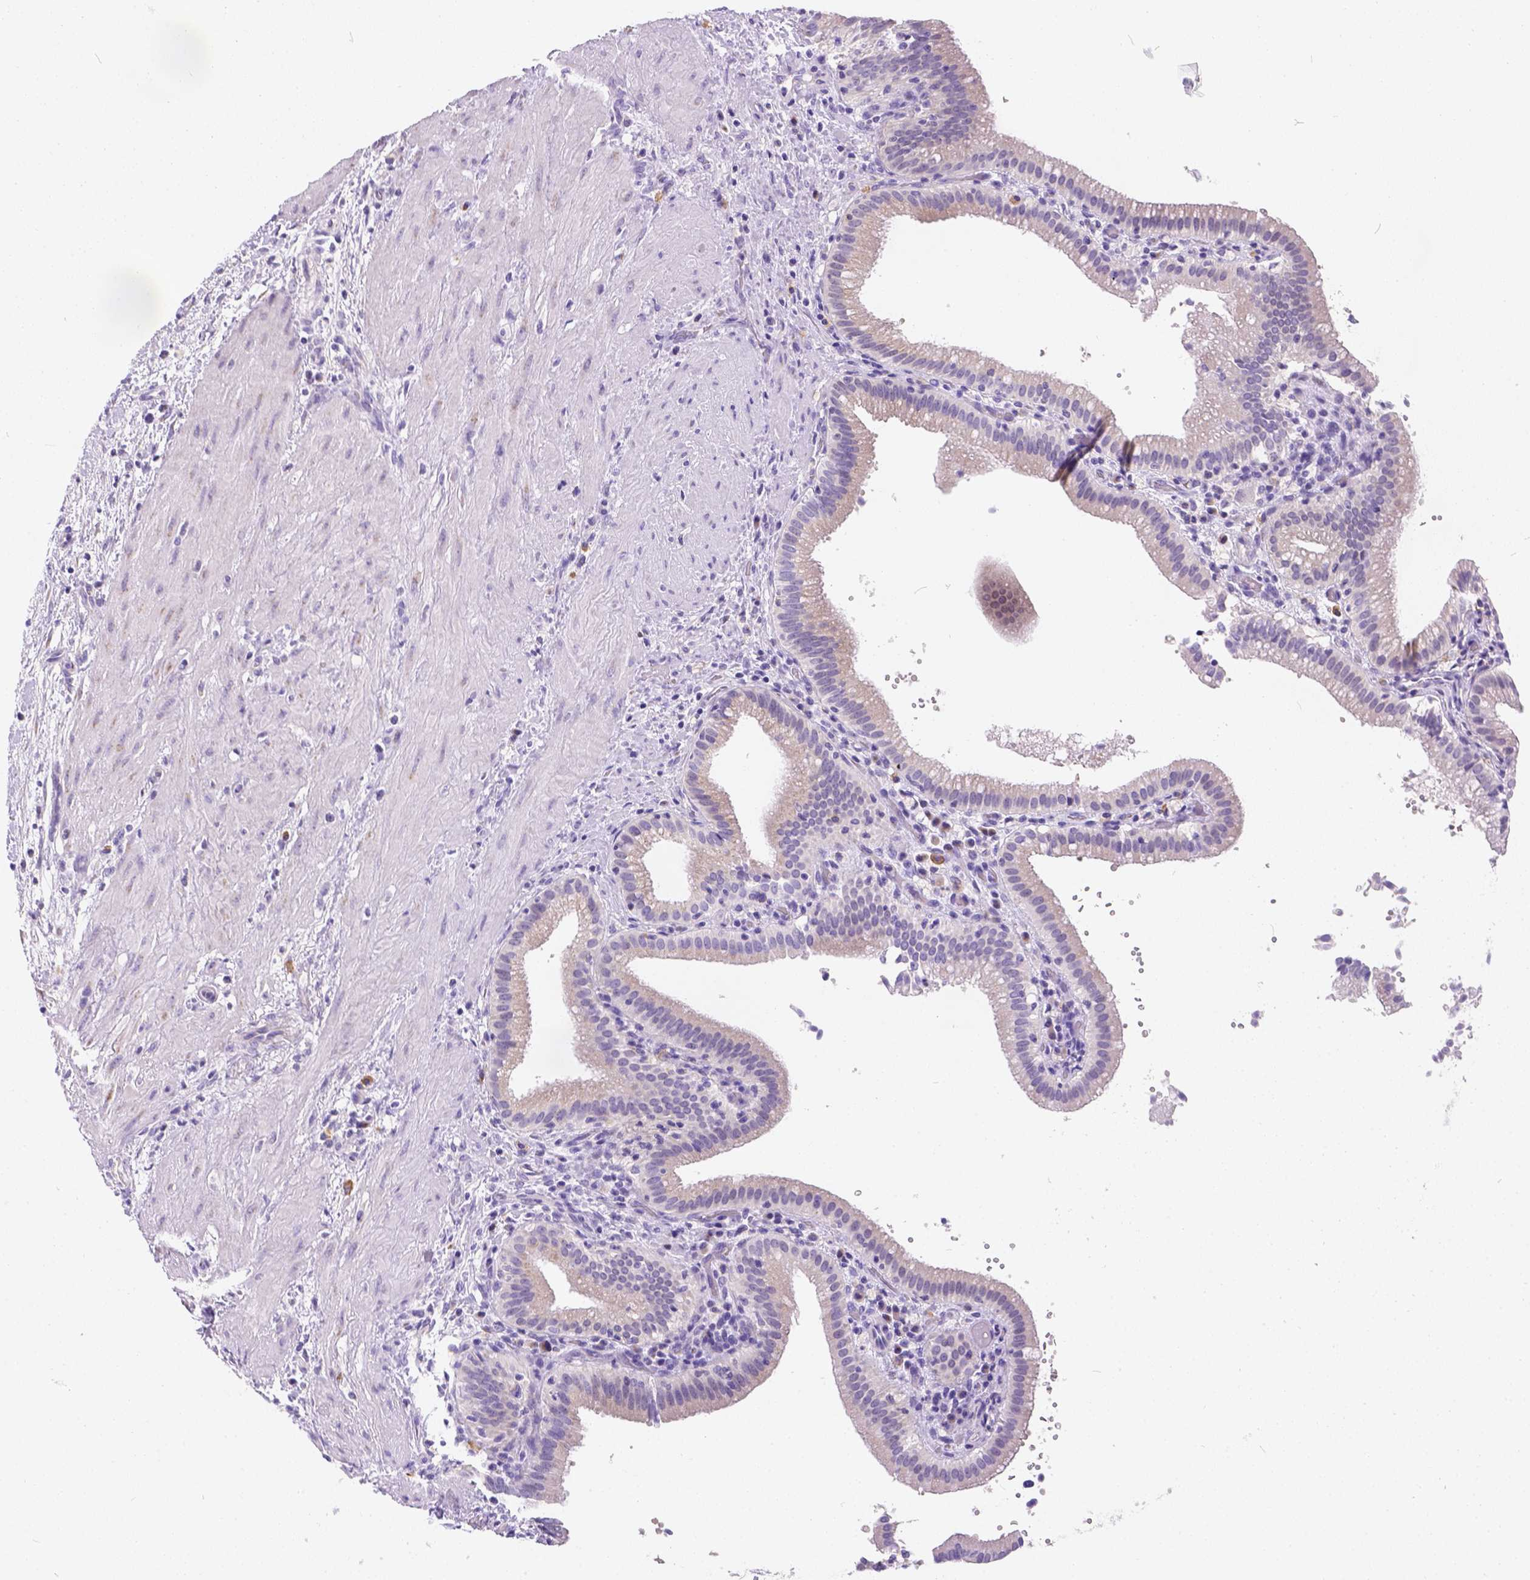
{"staining": {"intensity": "negative", "quantity": "none", "location": "none"}, "tissue": "gallbladder", "cell_type": "Glandular cells", "image_type": "normal", "snomed": [{"axis": "morphology", "description": "Normal tissue, NOS"}, {"axis": "topography", "description": "Gallbladder"}], "caption": "Immunohistochemistry photomicrograph of benign gallbladder: human gallbladder stained with DAB exhibits no significant protein expression in glandular cells. Nuclei are stained in blue.", "gene": "PHF7", "patient": {"sex": "male", "age": 42}}